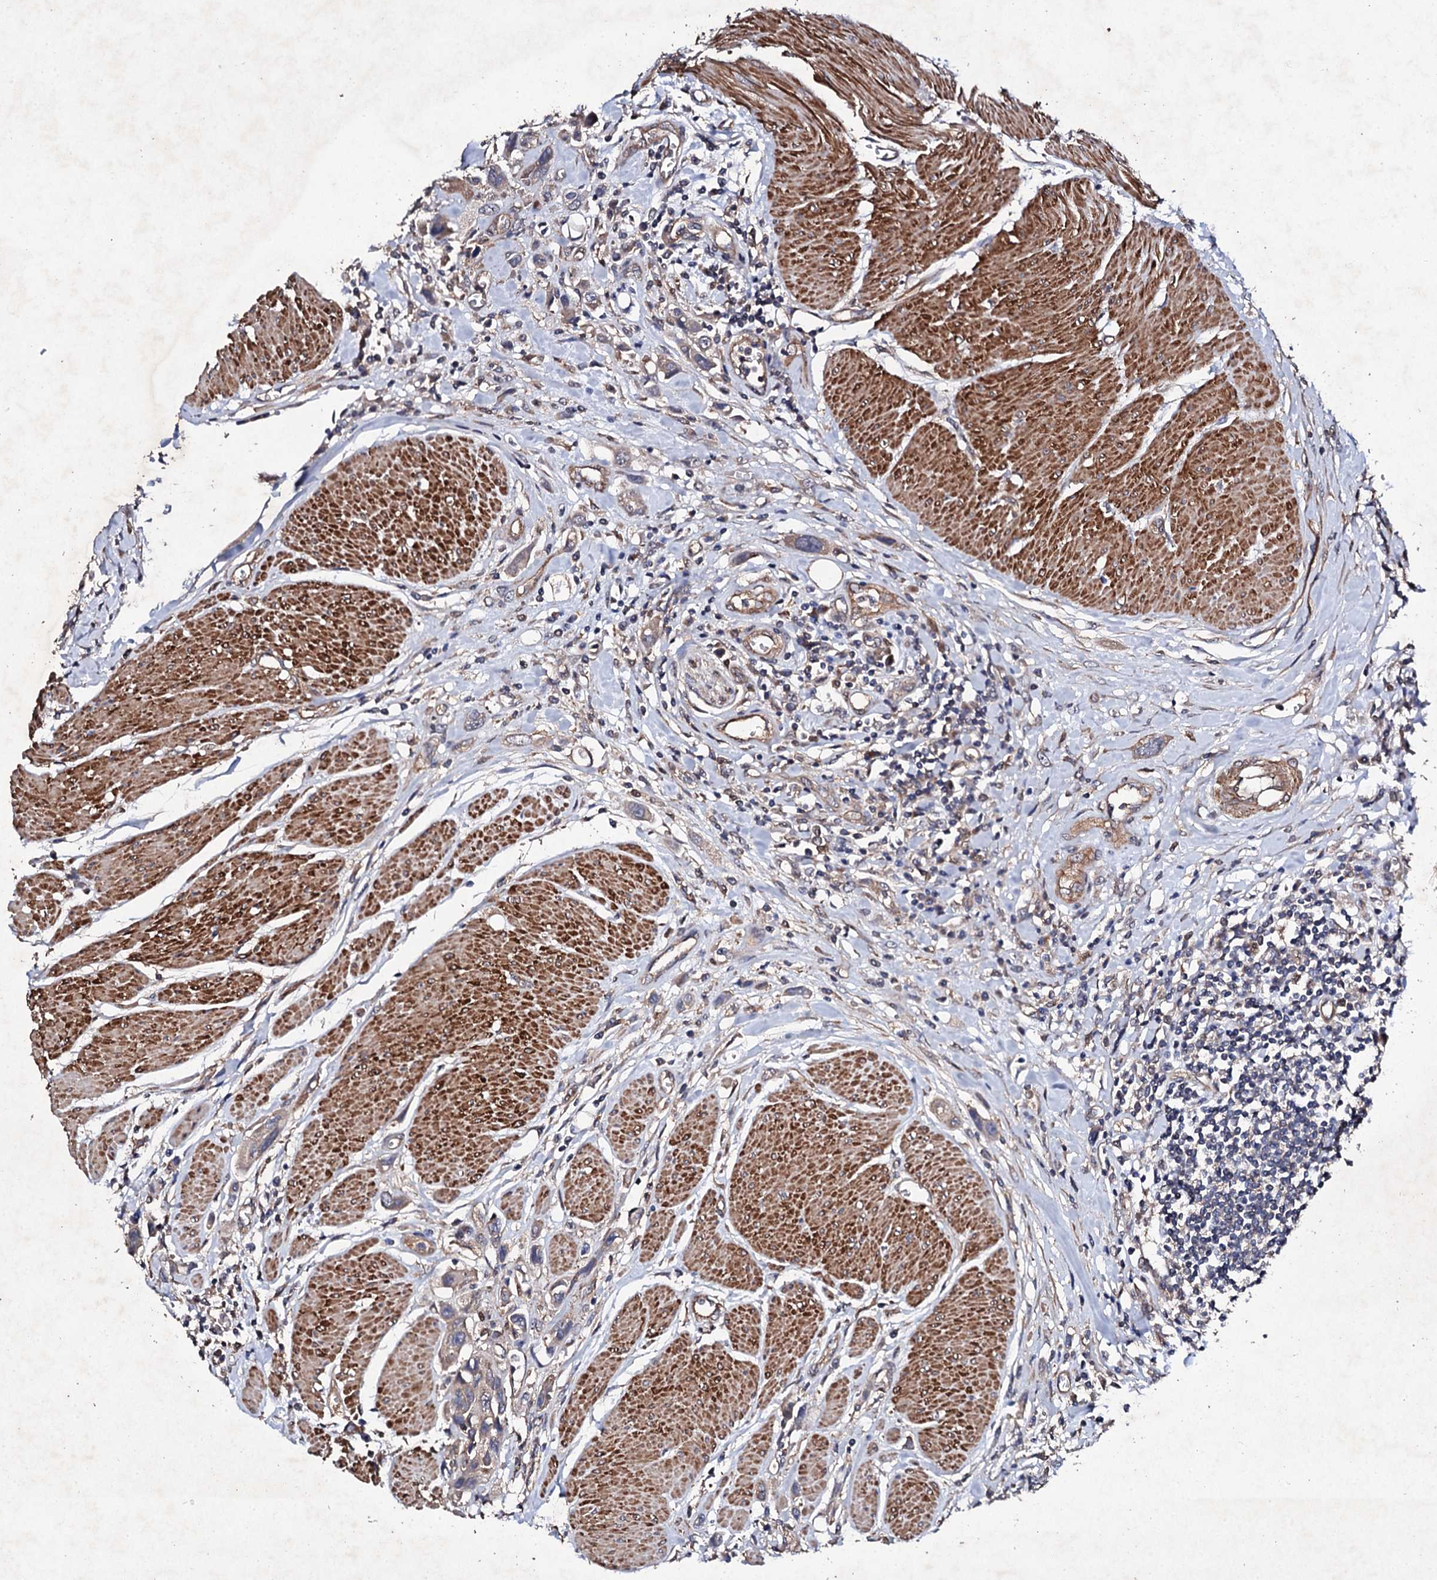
{"staining": {"intensity": "weak", "quantity": ">75%", "location": "cytoplasmic/membranous"}, "tissue": "urothelial cancer", "cell_type": "Tumor cells", "image_type": "cancer", "snomed": [{"axis": "morphology", "description": "Urothelial carcinoma, High grade"}, {"axis": "topography", "description": "Urinary bladder"}], "caption": "A low amount of weak cytoplasmic/membranous staining is present in approximately >75% of tumor cells in urothelial cancer tissue. (DAB (3,3'-diaminobenzidine) IHC, brown staining for protein, blue staining for nuclei).", "gene": "MOCOS", "patient": {"sex": "male", "age": 50}}